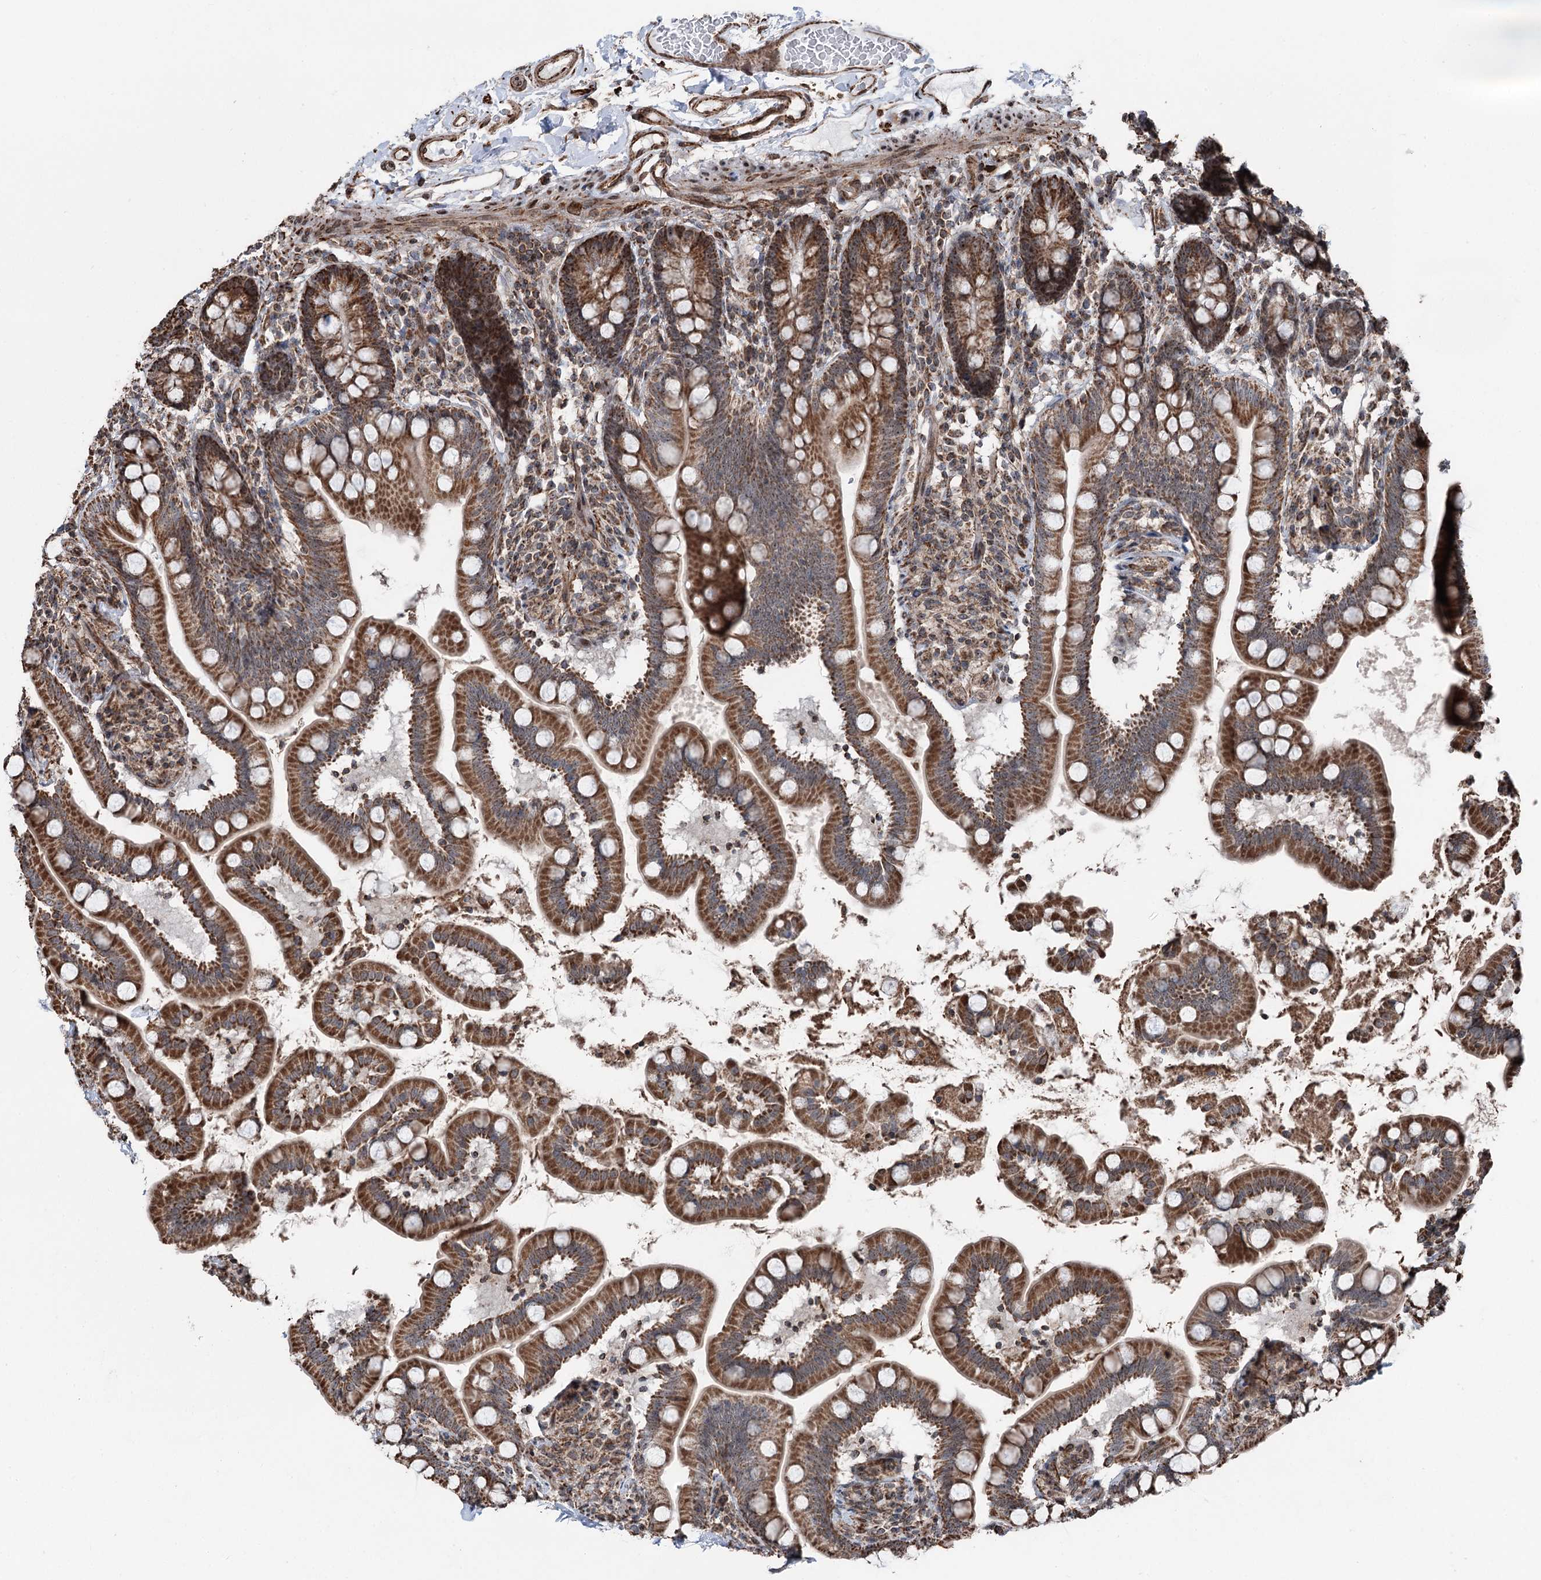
{"staining": {"intensity": "strong", "quantity": ">75%", "location": "cytoplasmic/membranous"}, "tissue": "small intestine", "cell_type": "Glandular cells", "image_type": "normal", "snomed": [{"axis": "morphology", "description": "Normal tissue, NOS"}, {"axis": "topography", "description": "Small intestine"}], "caption": "Immunohistochemical staining of unremarkable small intestine reveals >75% levels of strong cytoplasmic/membranous protein expression in approximately >75% of glandular cells.", "gene": "STEEP1", "patient": {"sex": "female", "age": 64}}